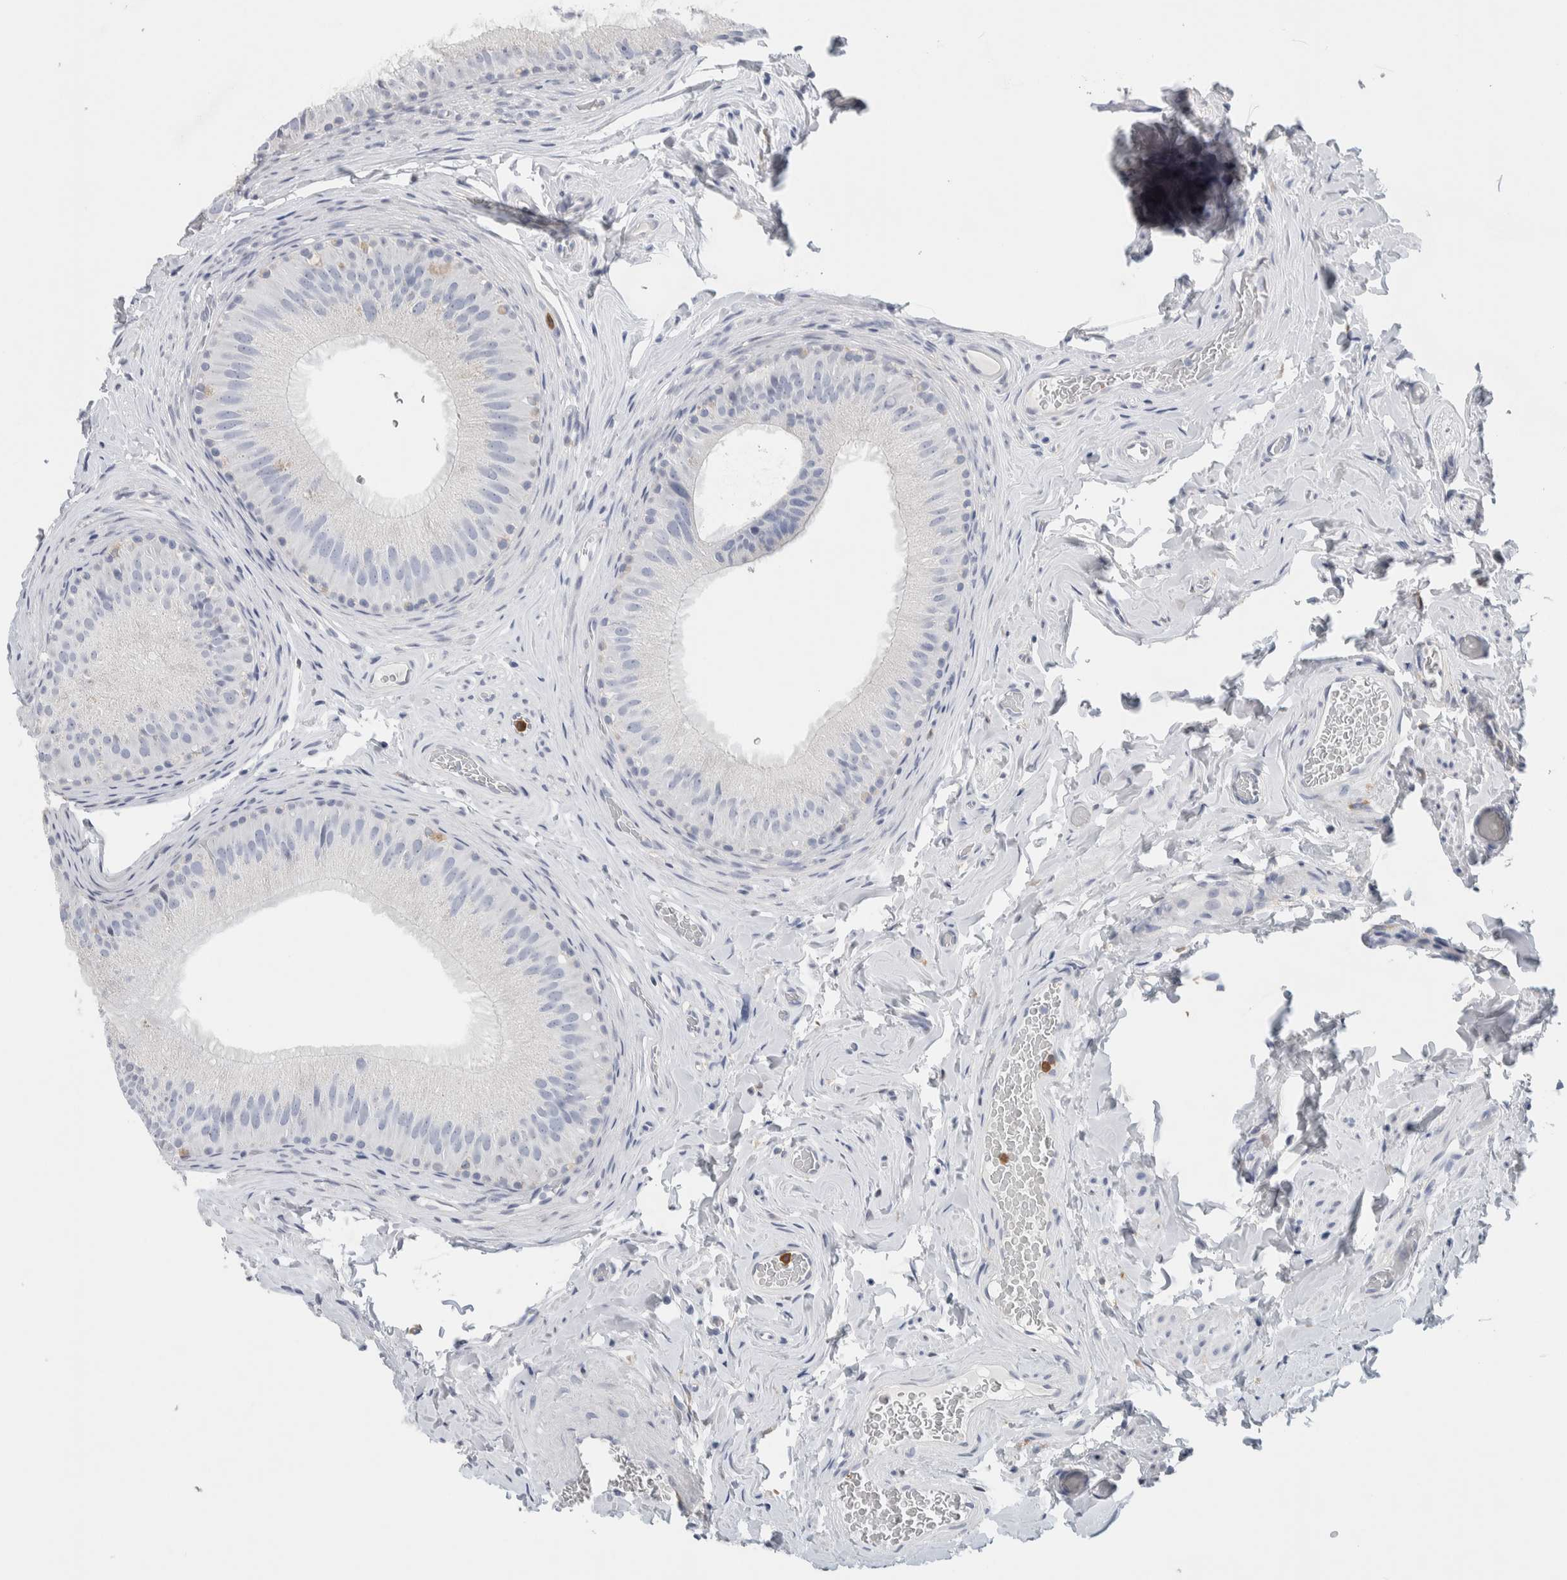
{"staining": {"intensity": "negative", "quantity": "none", "location": "none"}, "tissue": "epididymis", "cell_type": "Glandular cells", "image_type": "normal", "snomed": [{"axis": "morphology", "description": "Normal tissue, NOS"}, {"axis": "topography", "description": "Vascular tissue"}, {"axis": "topography", "description": "Epididymis"}], "caption": "IHC image of benign epididymis: epididymis stained with DAB (3,3'-diaminobenzidine) shows no significant protein expression in glandular cells.", "gene": "NCF2", "patient": {"sex": "male", "age": 49}}